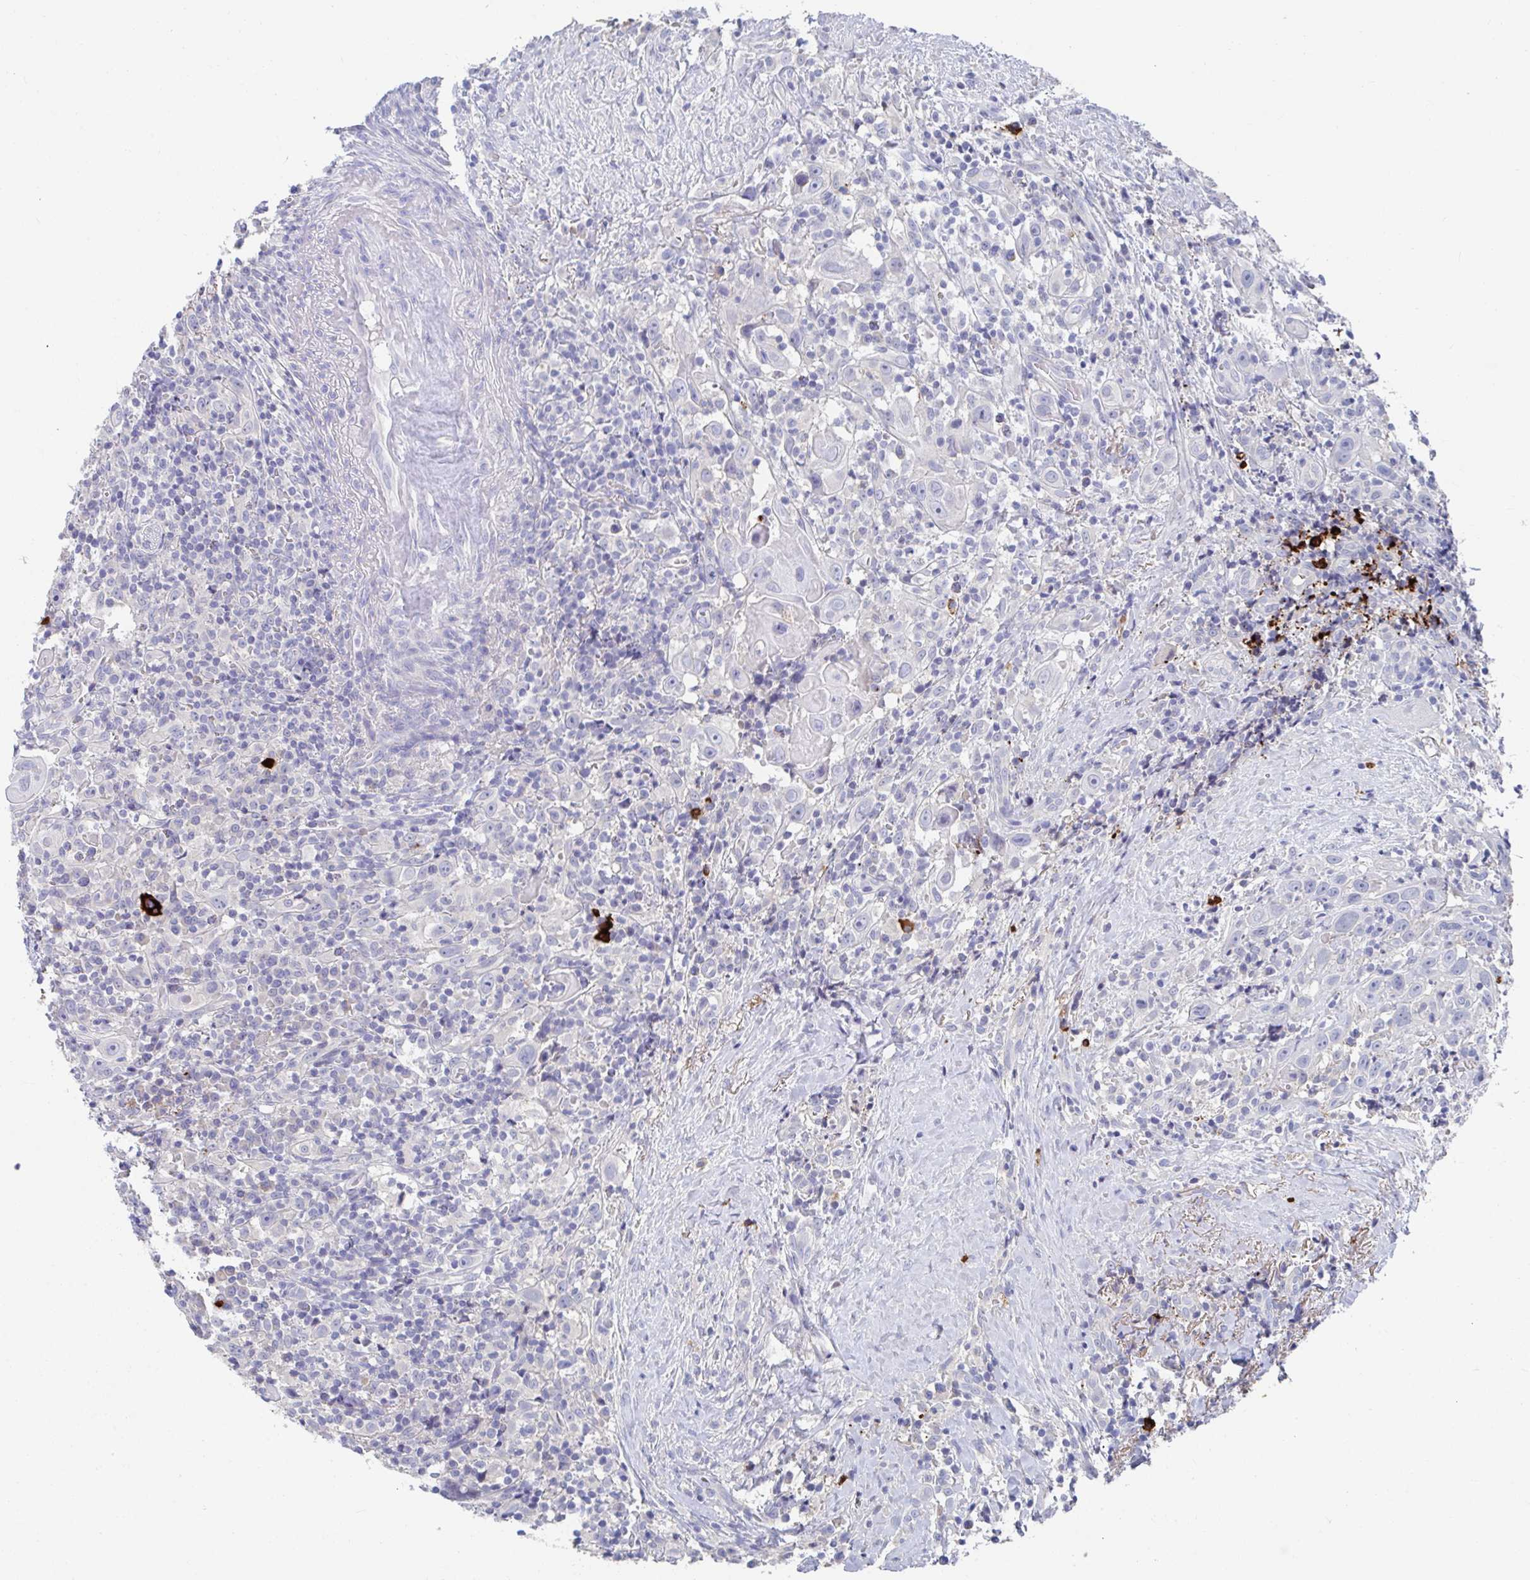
{"staining": {"intensity": "negative", "quantity": "none", "location": "none"}, "tissue": "head and neck cancer", "cell_type": "Tumor cells", "image_type": "cancer", "snomed": [{"axis": "morphology", "description": "Squamous cell carcinoma, NOS"}, {"axis": "topography", "description": "Head-Neck"}], "caption": "Immunohistochemistry of head and neck cancer displays no staining in tumor cells.", "gene": "KCNK5", "patient": {"sex": "female", "age": 95}}